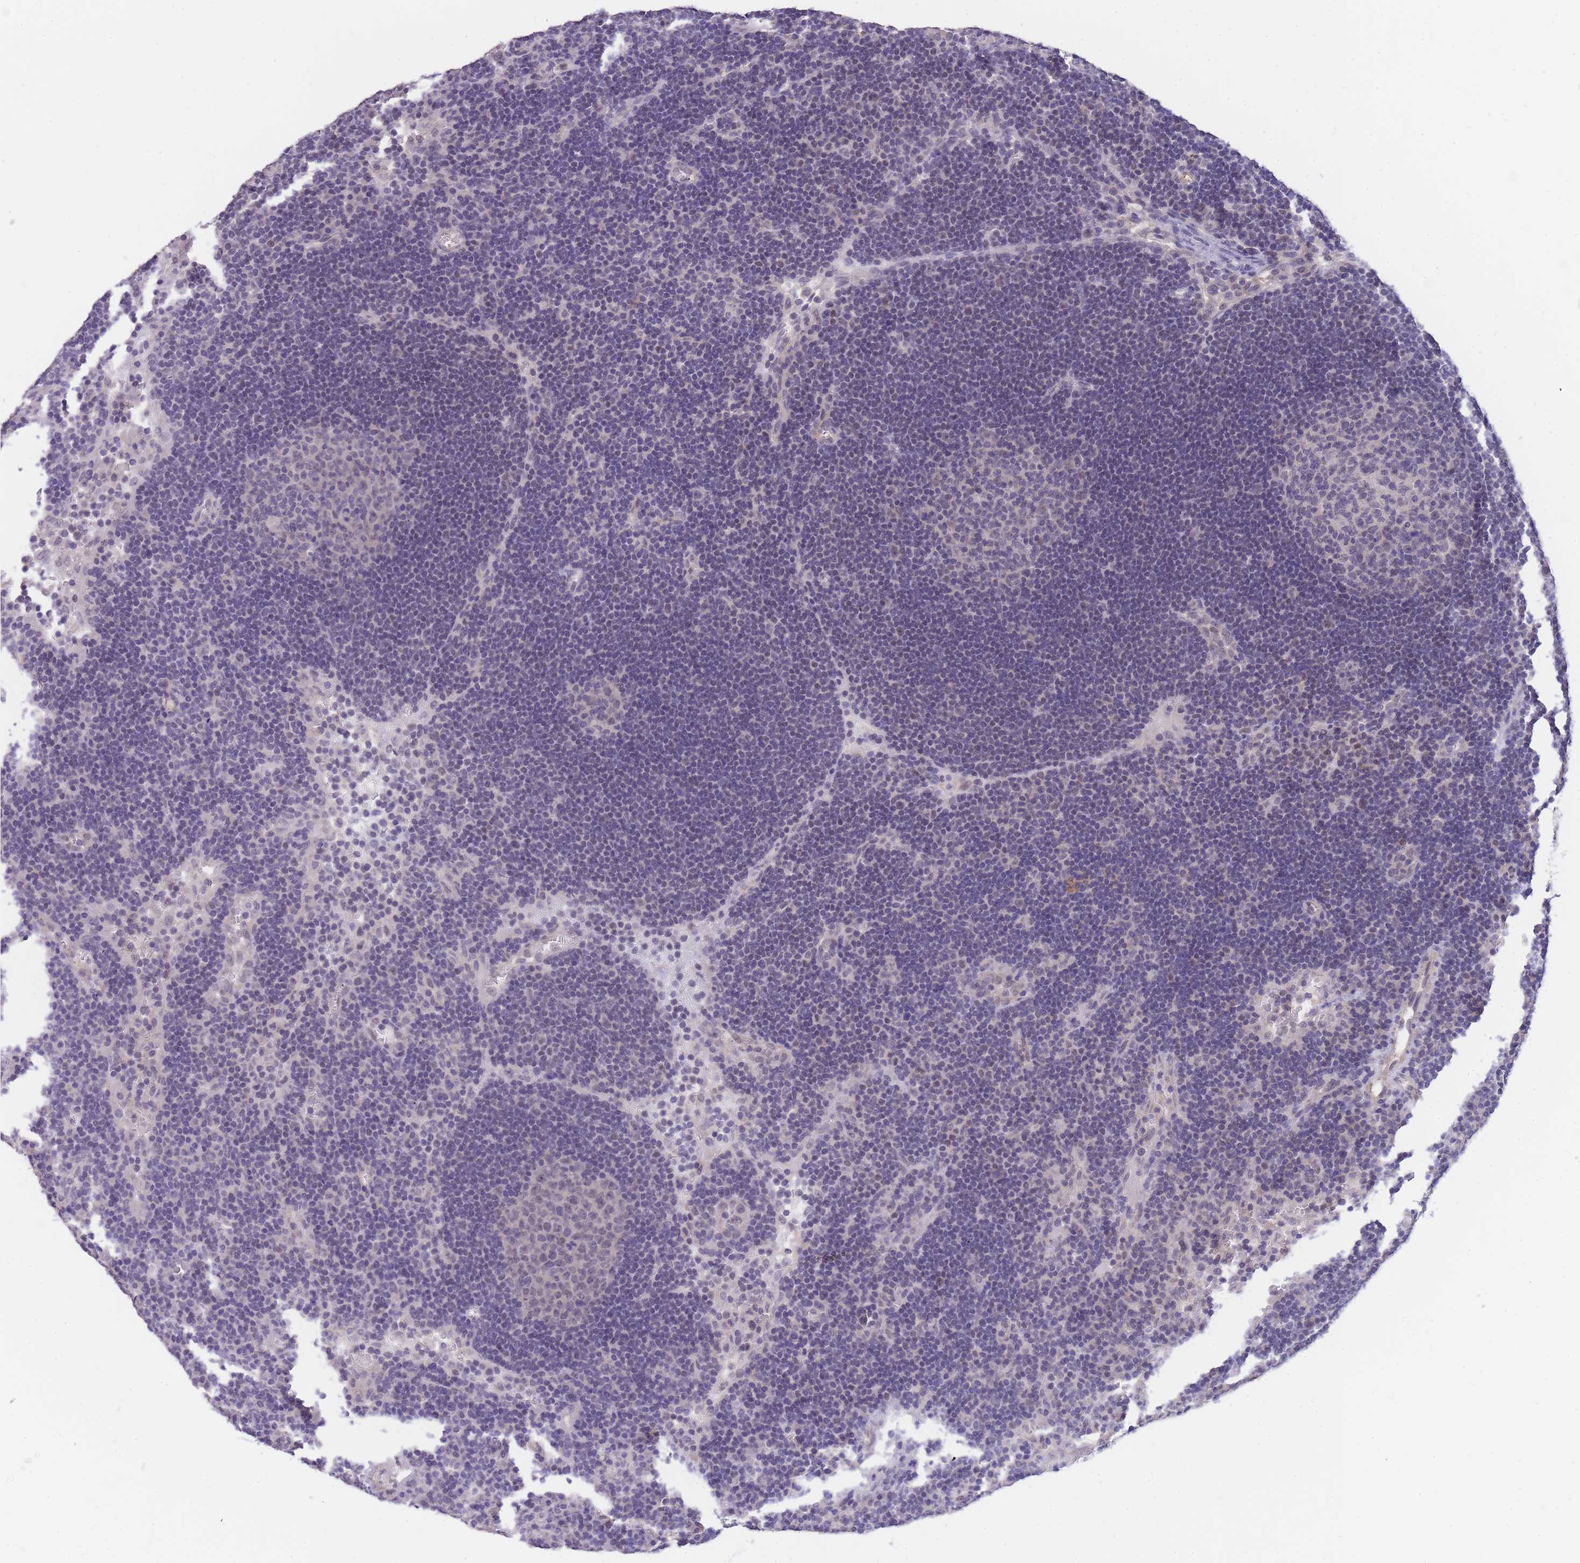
{"staining": {"intensity": "negative", "quantity": "none", "location": "none"}, "tissue": "lymph node", "cell_type": "Germinal center cells", "image_type": "normal", "snomed": [{"axis": "morphology", "description": "Normal tissue, NOS"}, {"axis": "topography", "description": "Lymph node"}], "caption": "A high-resolution photomicrograph shows immunohistochemistry (IHC) staining of normal lymph node, which displays no significant staining in germinal center cells.", "gene": "SMC6", "patient": {"sex": "male", "age": 62}}